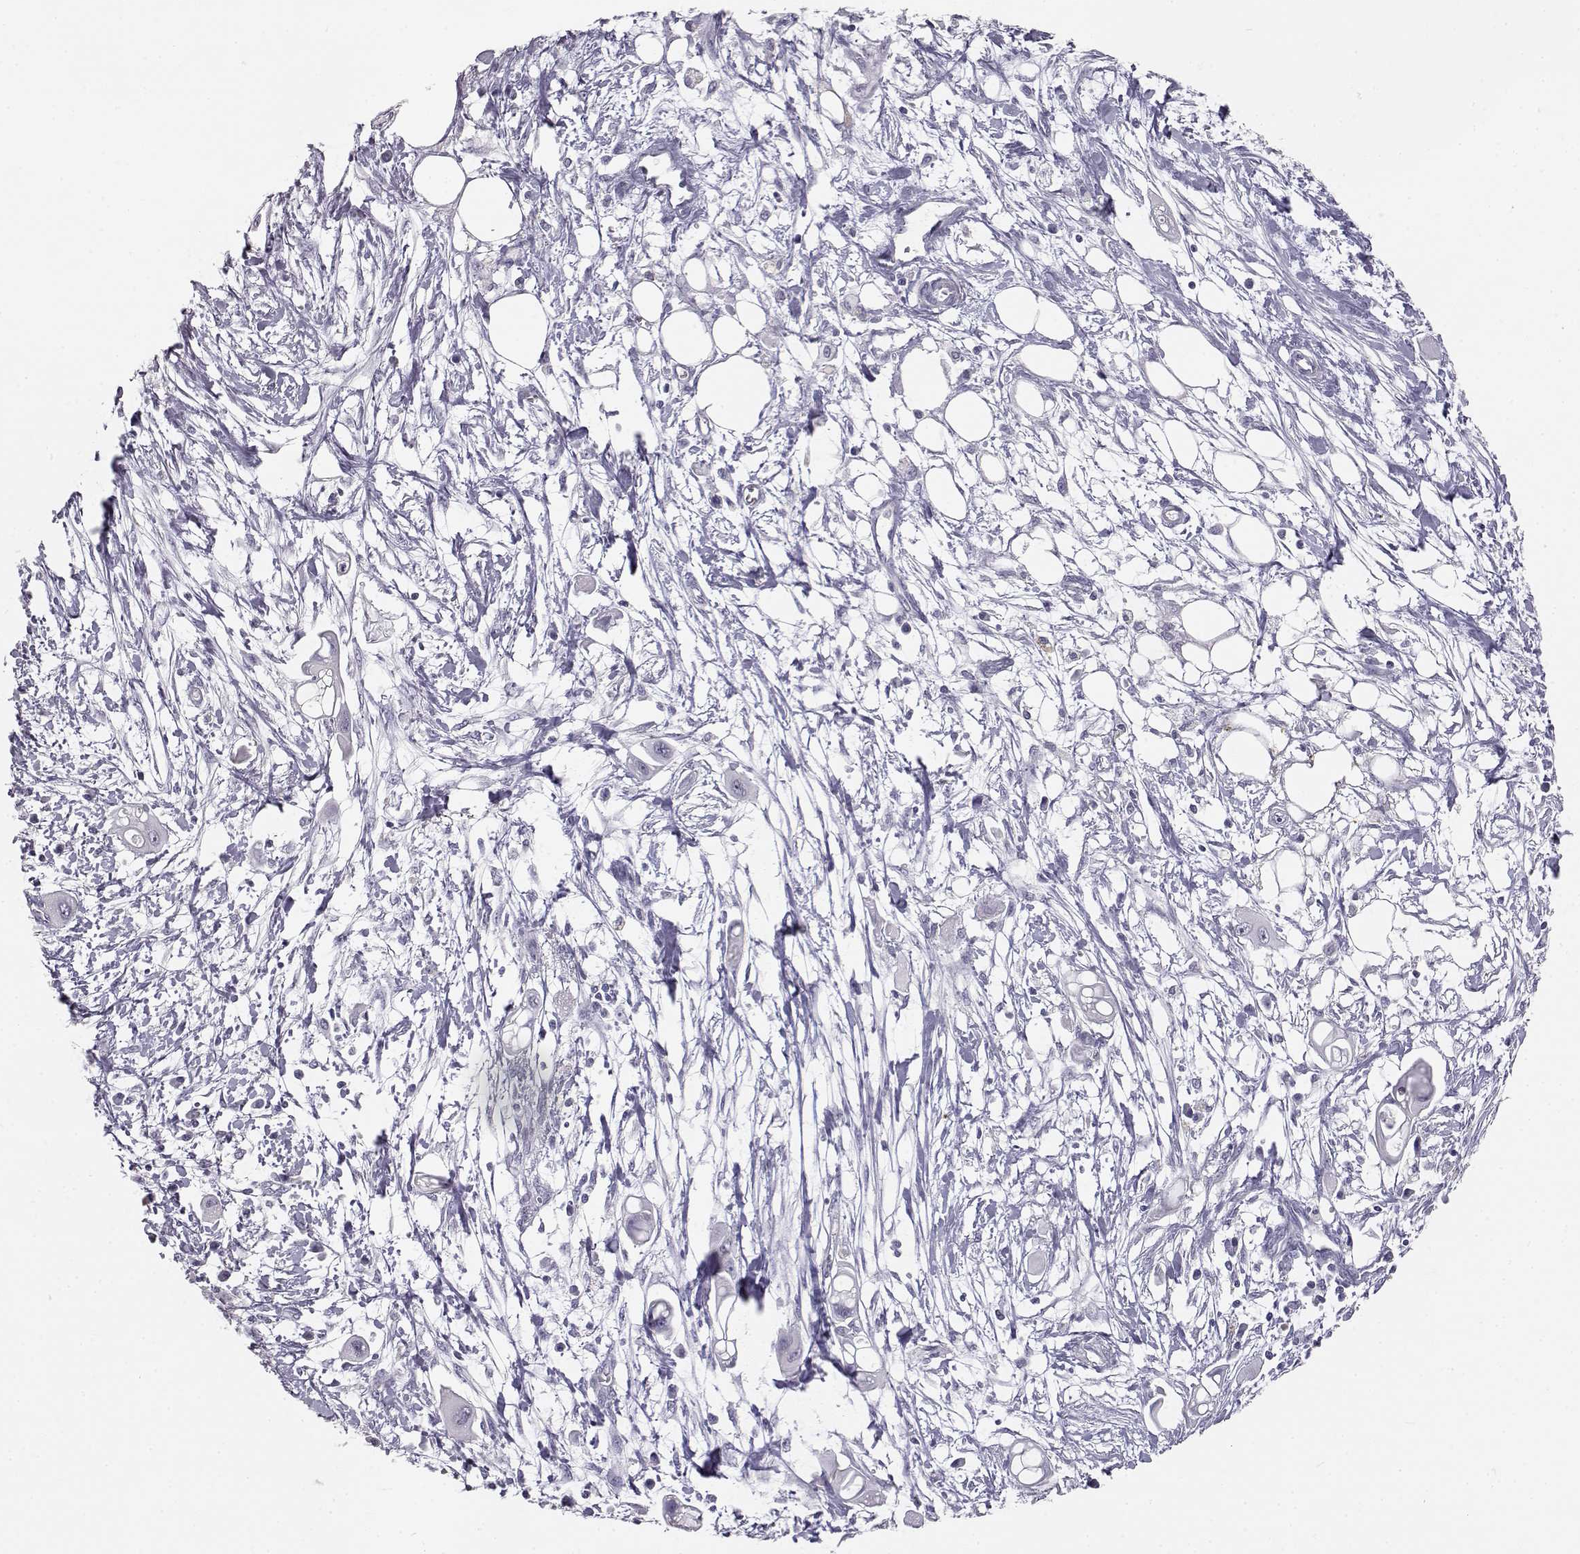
{"staining": {"intensity": "negative", "quantity": "none", "location": "none"}, "tissue": "pancreatic cancer", "cell_type": "Tumor cells", "image_type": "cancer", "snomed": [{"axis": "morphology", "description": "Adenocarcinoma, NOS"}, {"axis": "topography", "description": "Pancreas"}], "caption": "High magnification brightfield microscopy of adenocarcinoma (pancreatic) stained with DAB (3,3'-diaminobenzidine) (brown) and counterstained with hematoxylin (blue): tumor cells show no significant positivity.", "gene": "MYCBPAP", "patient": {"sex": "male", "age": 50}}